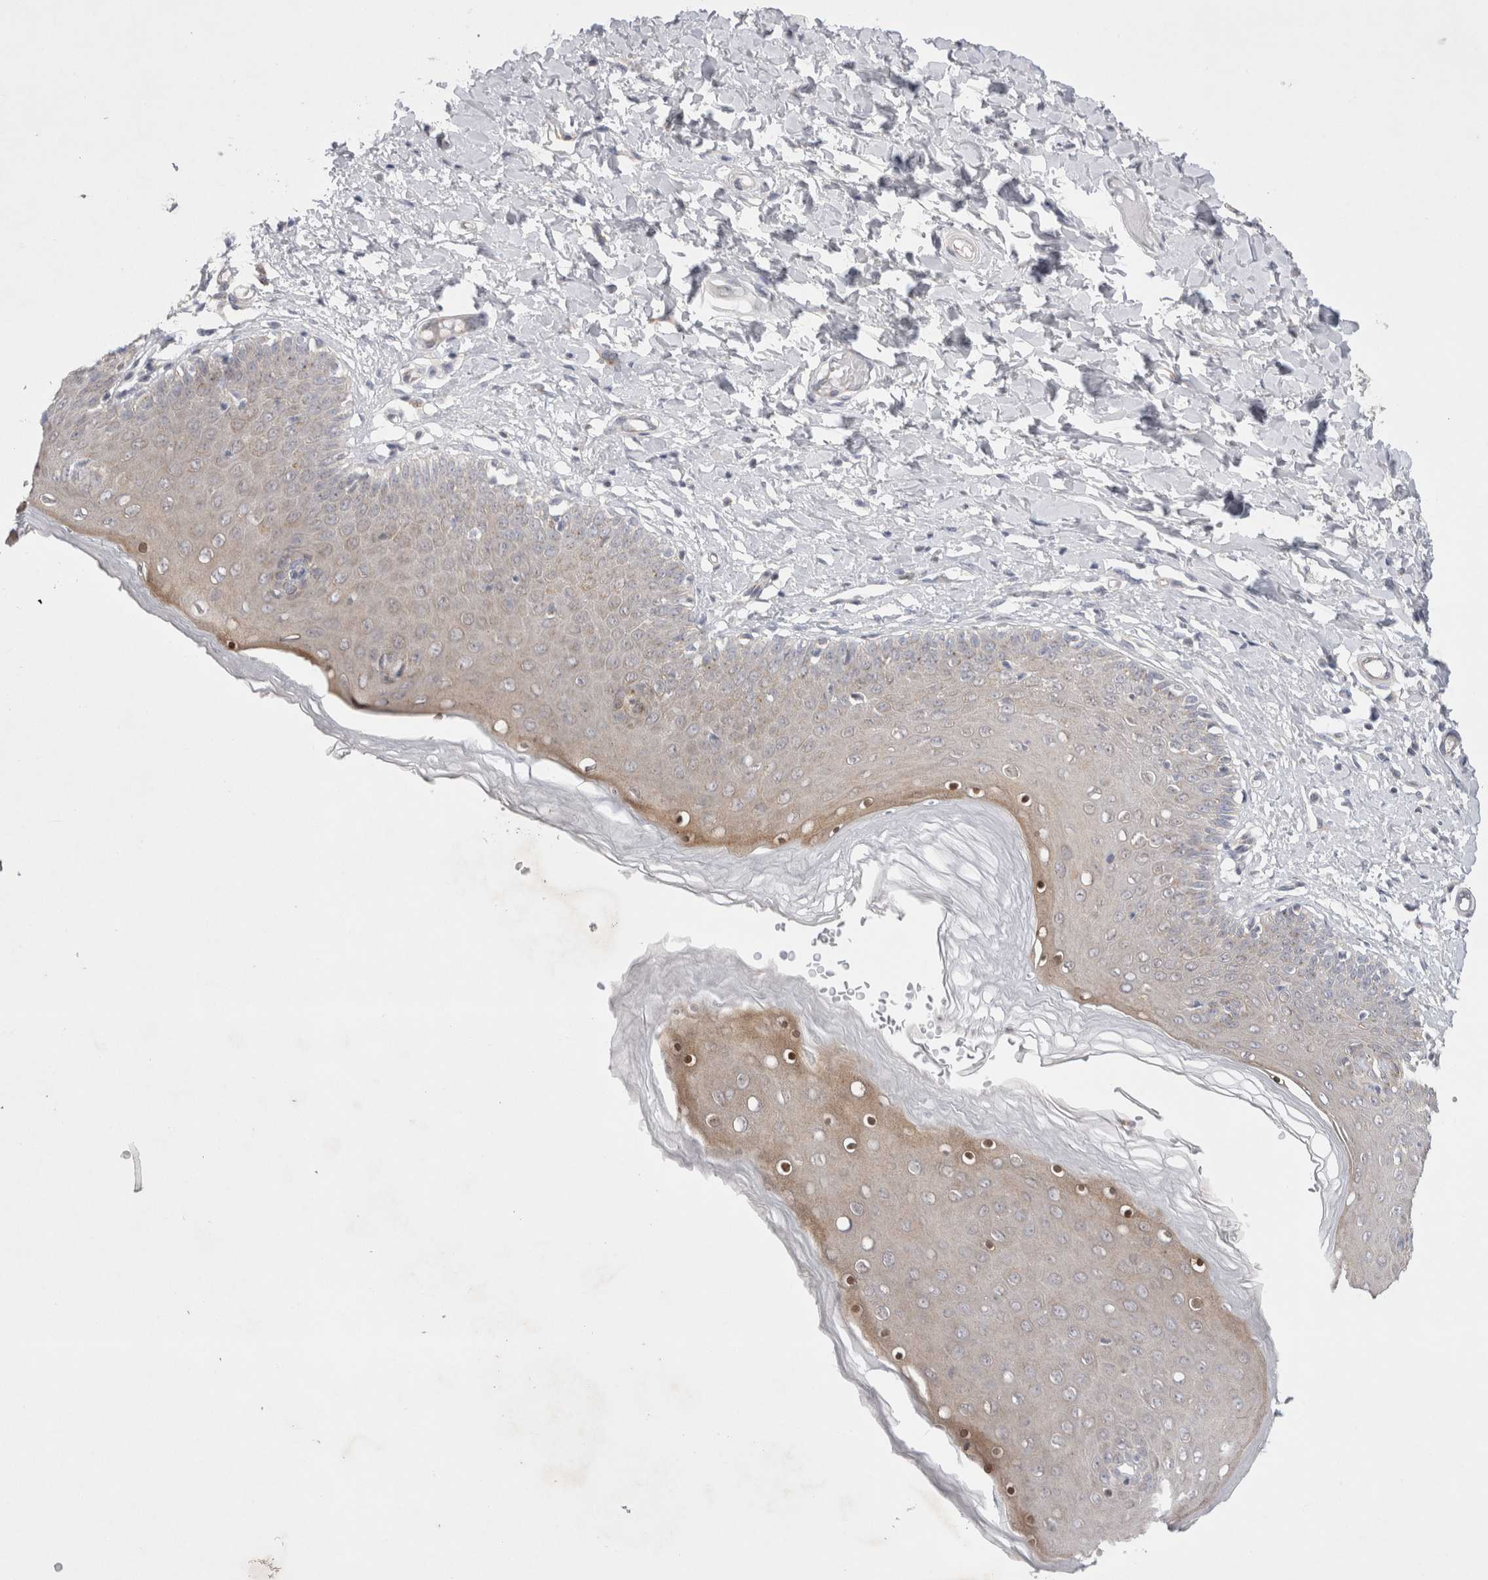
{"staining": {"intensity": "moderate", "quantity": "25%-75%", "location": "cytoplasmic/membranous"}, "tissue": "skin", "cell_type": "Epidermal cells", "image_type": "normal", "snomed": [{"axis": "morphology", "description": "Normal tissue, NOS"}, {"axis": "topography", "description": "Vulva"}], "caption": "Normal skin exhibits moderate cytoplasmic/membranous positivity in about 25%-75% of epidermal cells The protein is shown in brown color, while the nuclei are stained blue..", "gene": "BICD2", "patient": {"sex": "female", "age": 66}}